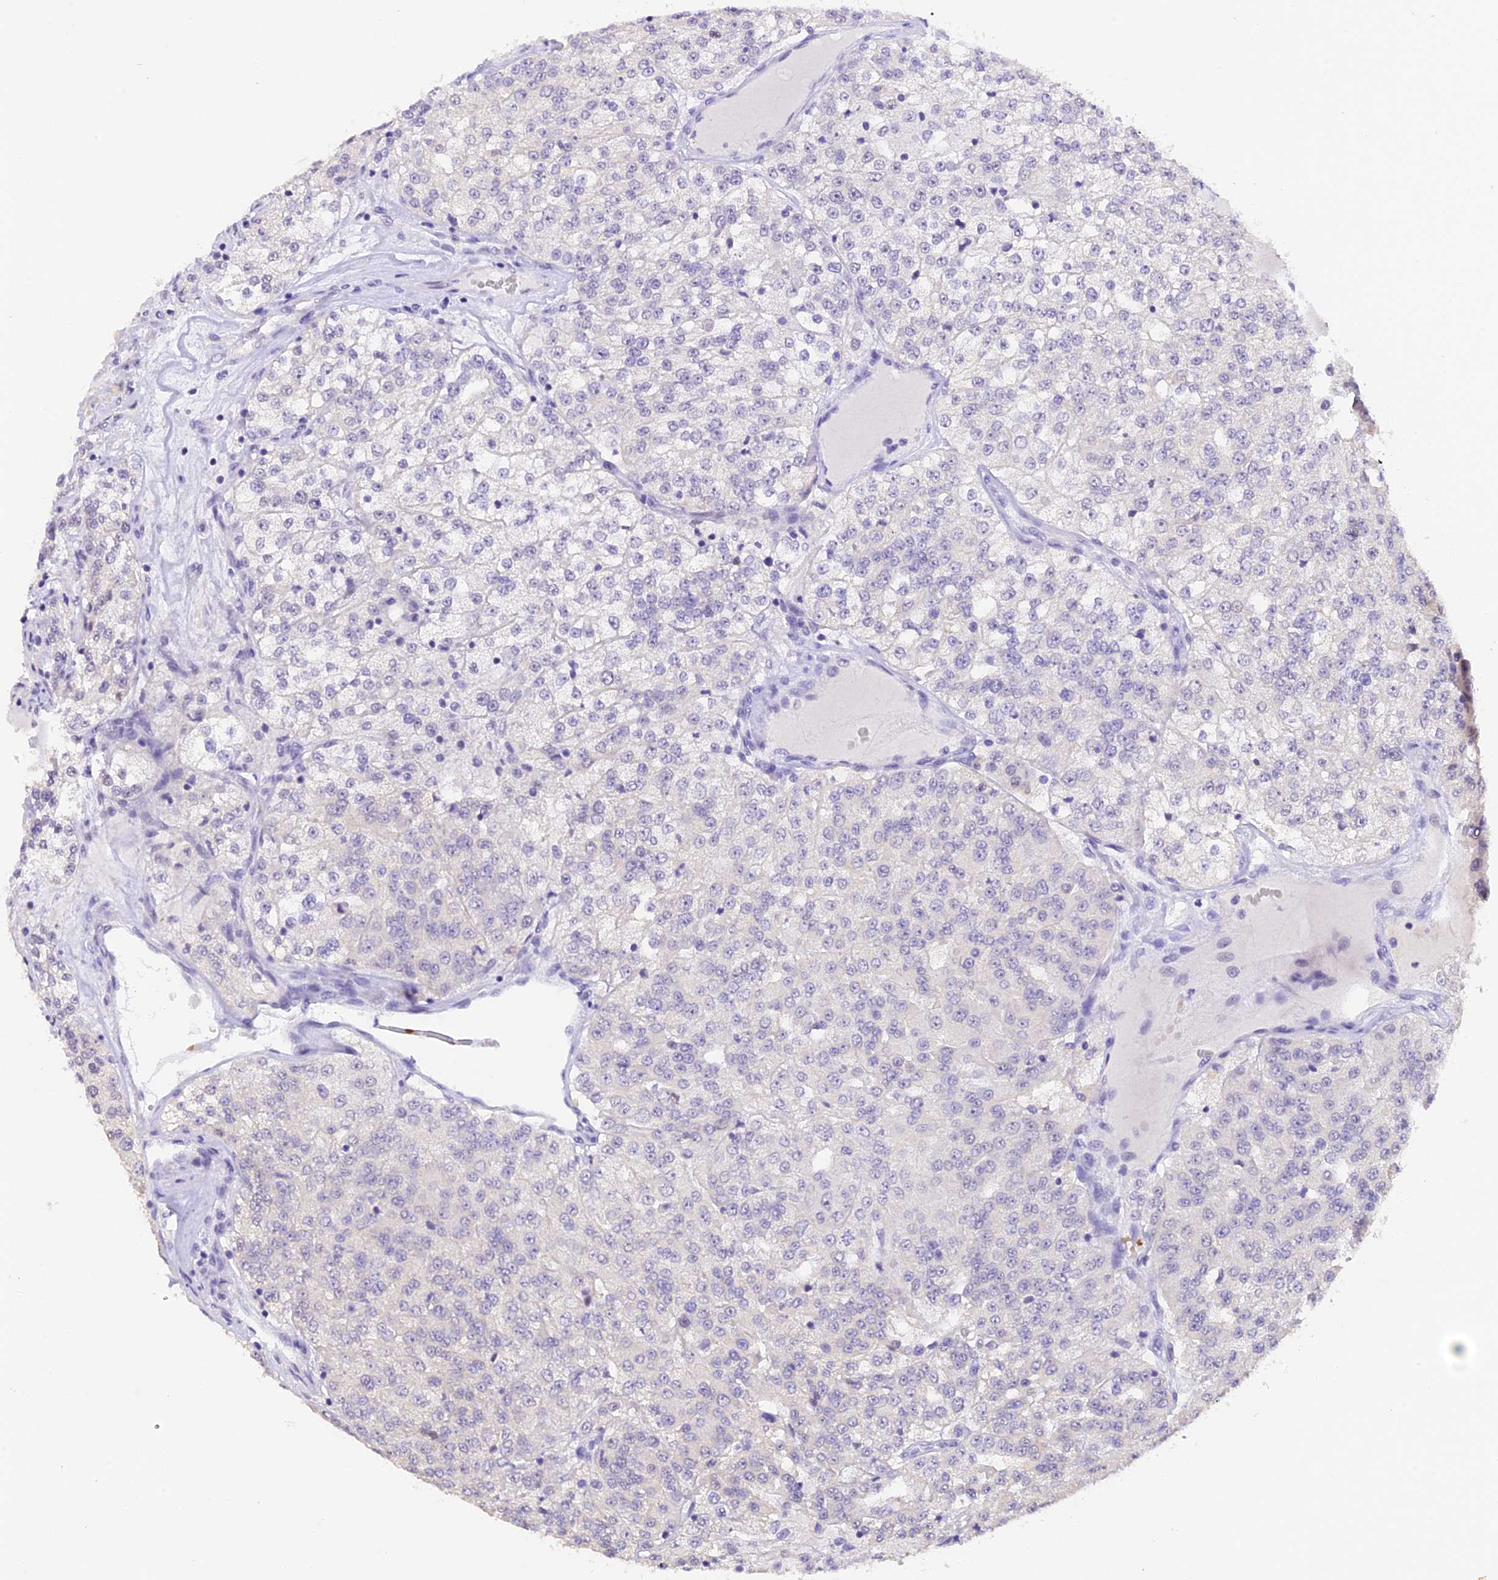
{"staining": {"intensity": "negative", "quantity": "none", "location": "none"}, "tissue": "renal cancer", "cell_type": "Tumor cells", "image_type": "cancer", "snomed": [{"axis": "morphology", "description": "Adenocarcinoma, NOS"}, {"axis": "topography", "description": "Kidney"}], "caption": "This is a image of immunohistochemistry staining of renal cancer, which shows no expression in tumor cells. Nuclei are stained in blue.", "gene": "AHSP", "patient": {"sex": "female", "age": 63}}